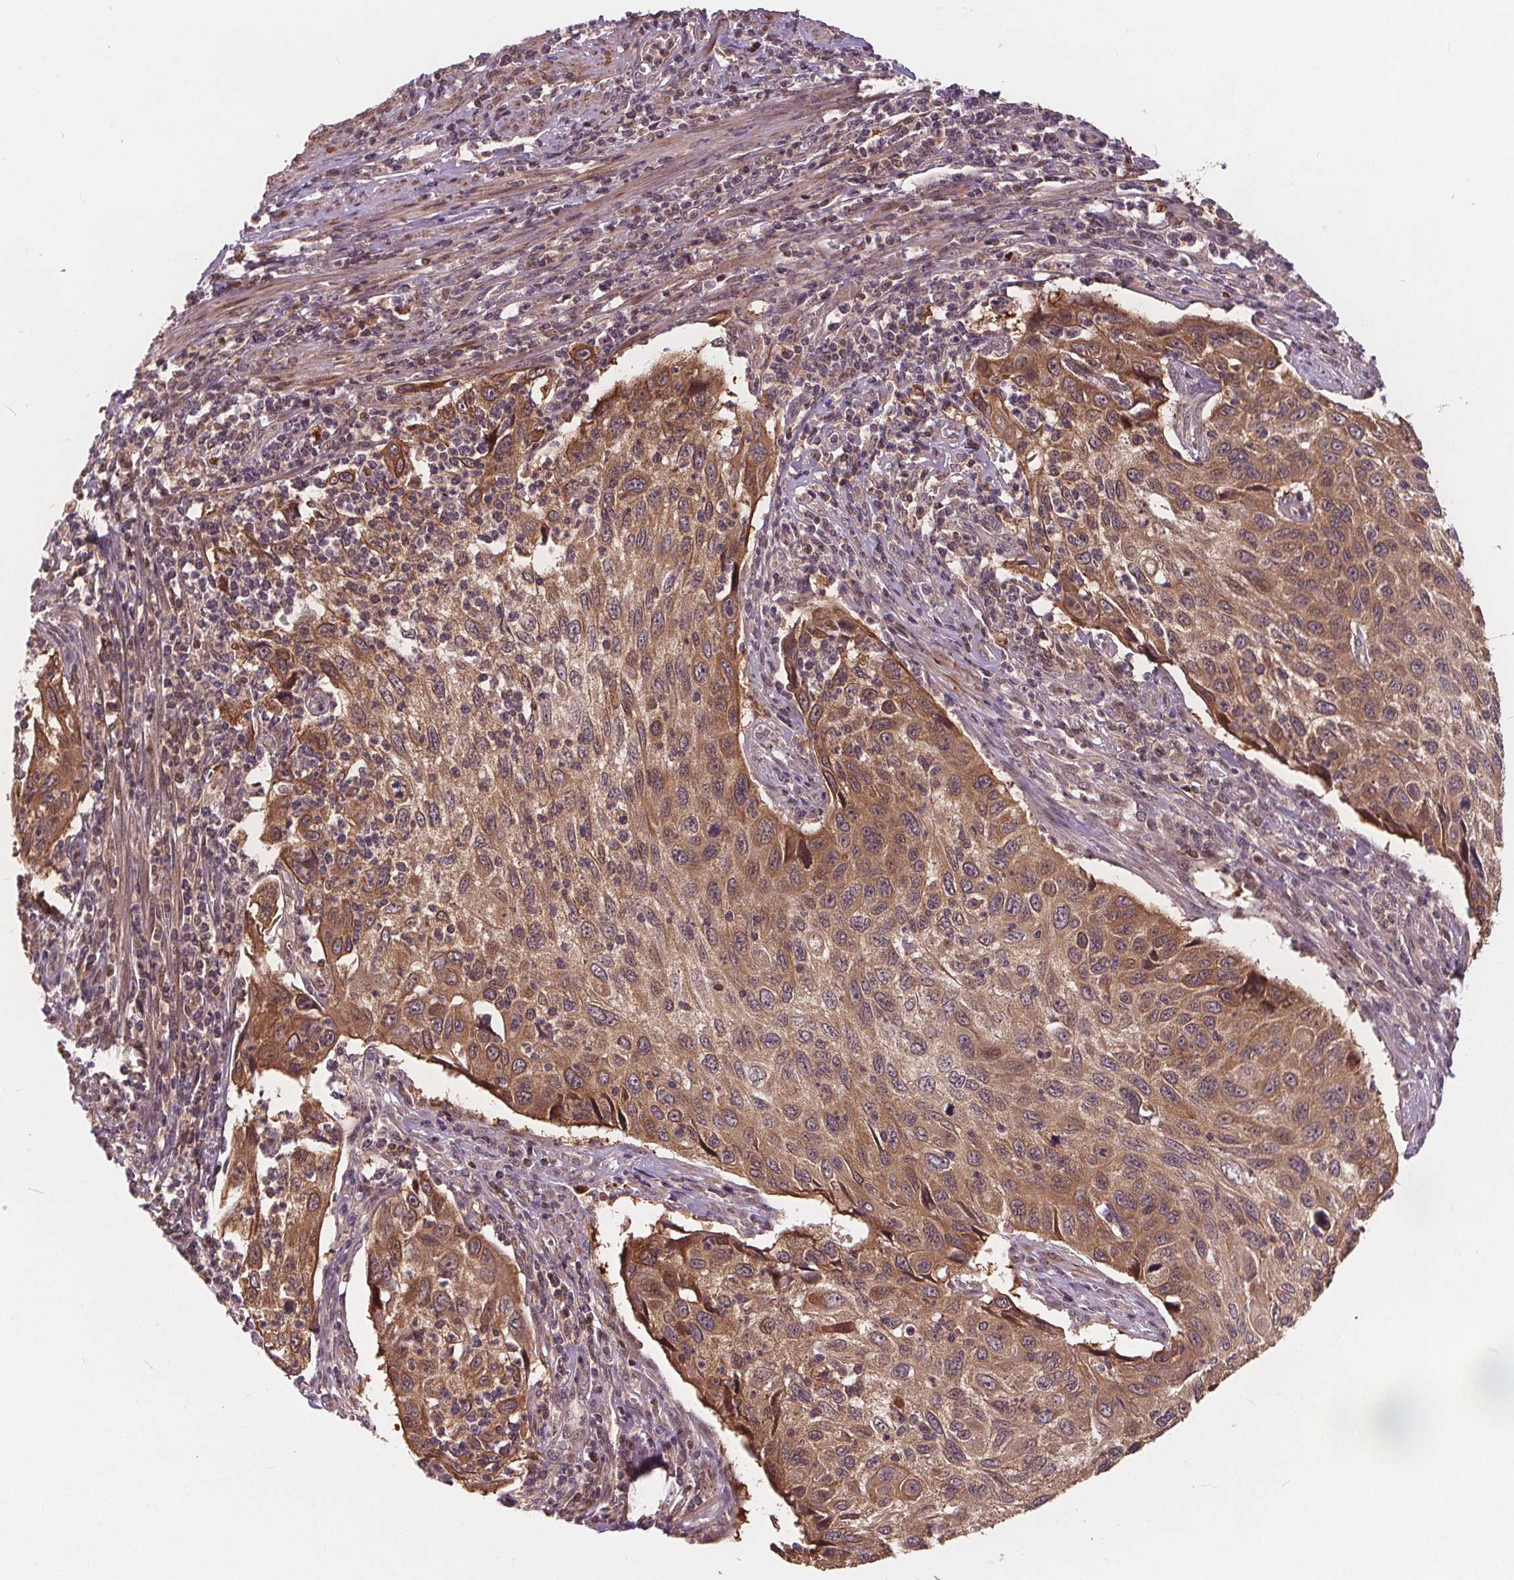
{"staining": {"intensity": "moderate", "quantity": ">75%", "location": "cytoplasmic/membranous"}, "tissue": "cervical cancer", "cell_type": "Tumor cells", "image_type": "cancer", "snomed": [{"axis": "morphology", "description": "Squamous cell carcinoma, NOS"}, {"axis": "topography", "description": "Cervix"}], "caption": "Protein analysis of cervical cancer (squamous cell carcinoma) tissue displays moderate cytoplasmic/membranous staining in approximately >75% of tumor cells.", "gene": "HIF1AN", "patient": {"sex": "female", "age": 70}}